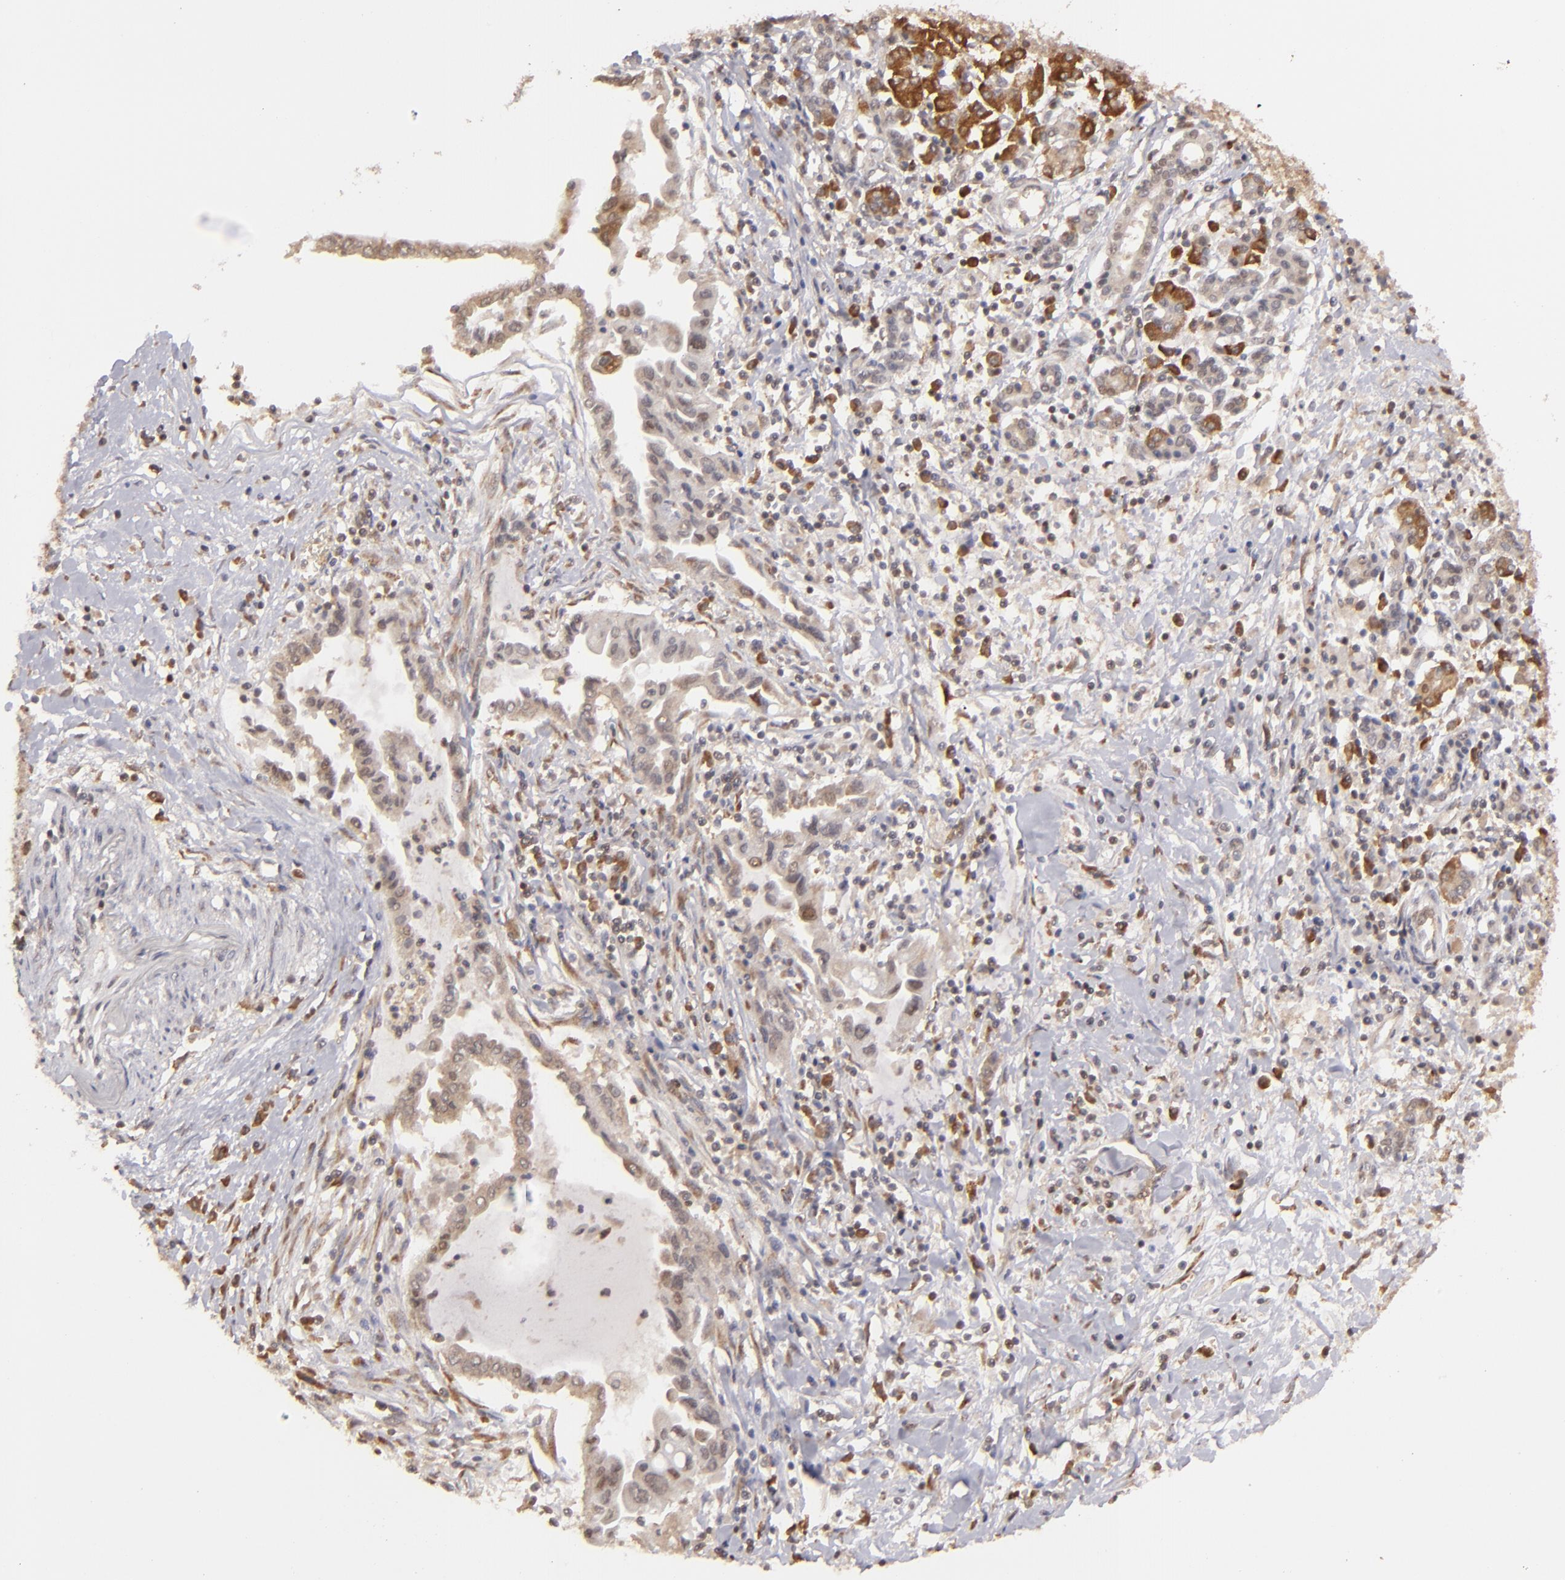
{"staining": {"intensity": "weak", "quantity": "25%-75%", "location": "cytoplasmic/membranous"}, "tissue": "pancreatic cancer", "cell_type": "Tumor cells", "image_type": "cancer", "snomed": [{"axis": "morphology", "description": "Adenocarcinoma, NOS"}, {"axis": "topography", "description": "Pancreas"}], "caption": "Human pancreatic adenocarcinoma stained with a brown dye displays weak cytoplasmic/membranous positive expression in approximately 25%-75% of tumor cells.", "gene": "MAPK3", "patient": {"sex": "female", "age": 57}}